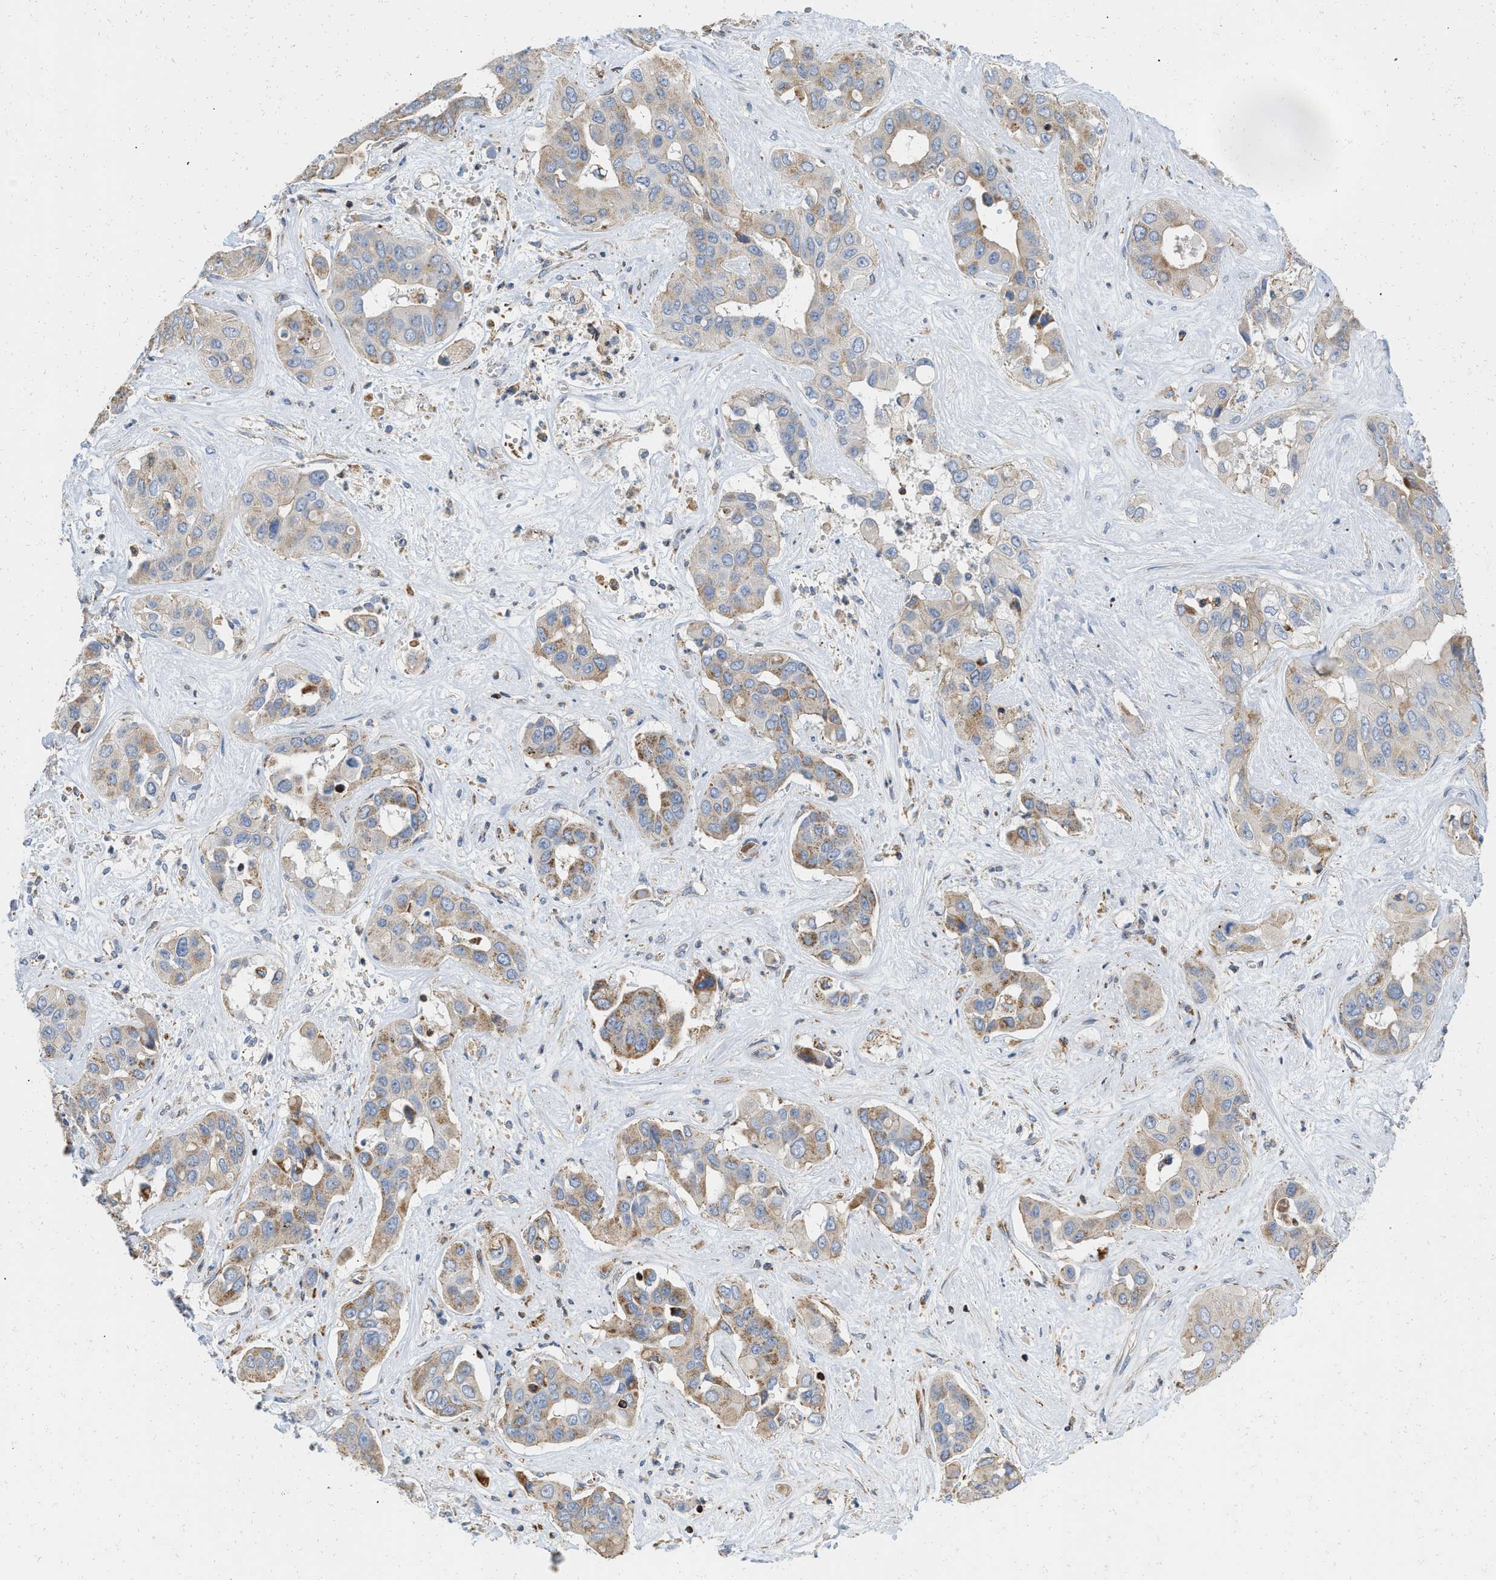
{"staining": {"intensity": "moderate", "quantity": "25%-75%", "location": "cytoplasmic/membranous"}, "tissue": "liver cancer", "cell_type": "Tumor cells", "image_type": "cancer", "snomed": [{"axis": "morphology", "description": "Cholangiocarcinoma"}, {"axis": "topography", "description": "Liver"}], "caption": "Immunohistochemical staining of human liver cancer reveals medium levels of moderate cytoplasmic/membranous staining in approximately 25%-75% of tumor cells.", "gene": "GRB10", "patient": {"sex": "female", "age": 52}}